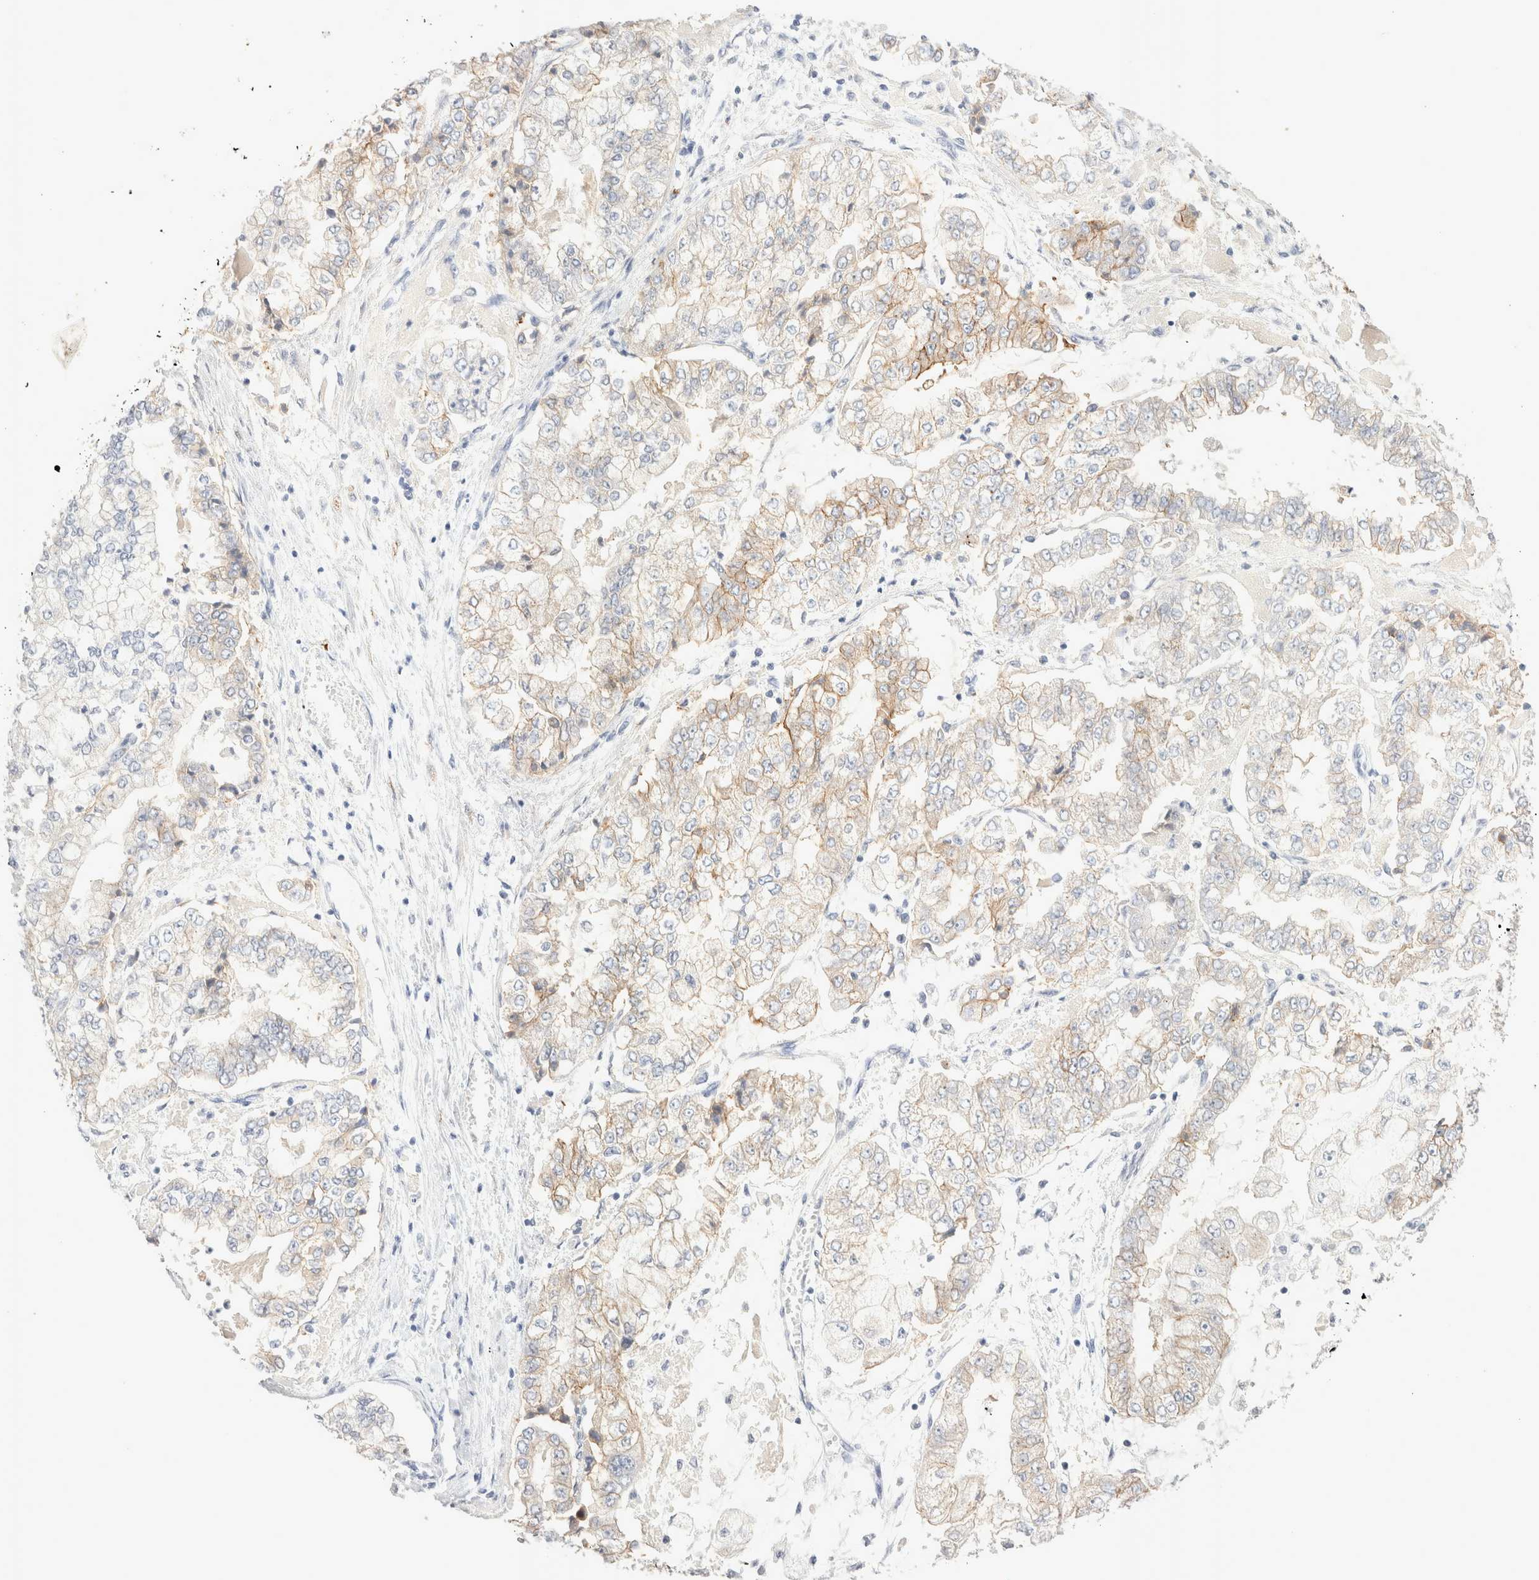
{"staining": {"intensity": "moderate", "quantity": "25%-75%", "location": "cytoplasmic/membranous"}, "tissue": "stomach cancer", "cell_type": "Tumor cells", "image_type": "cancer", "snomed": [{"axis": "morphology", "description": "Adenocarcinoma, NOS"}, {"axis": "topography", "description": "Stomach"}], "caption": "Immunohistochemistry (DAB (3,3'-diaminobenzidine)) staining of stomach cancer (adenocarcinoma) reveals moderate cytoplasmic/membranous protein expression in approximately 25%-75% of tumor cells.", "gene": "EPCAM", "patient": {"sex": "male", "age": 76}}